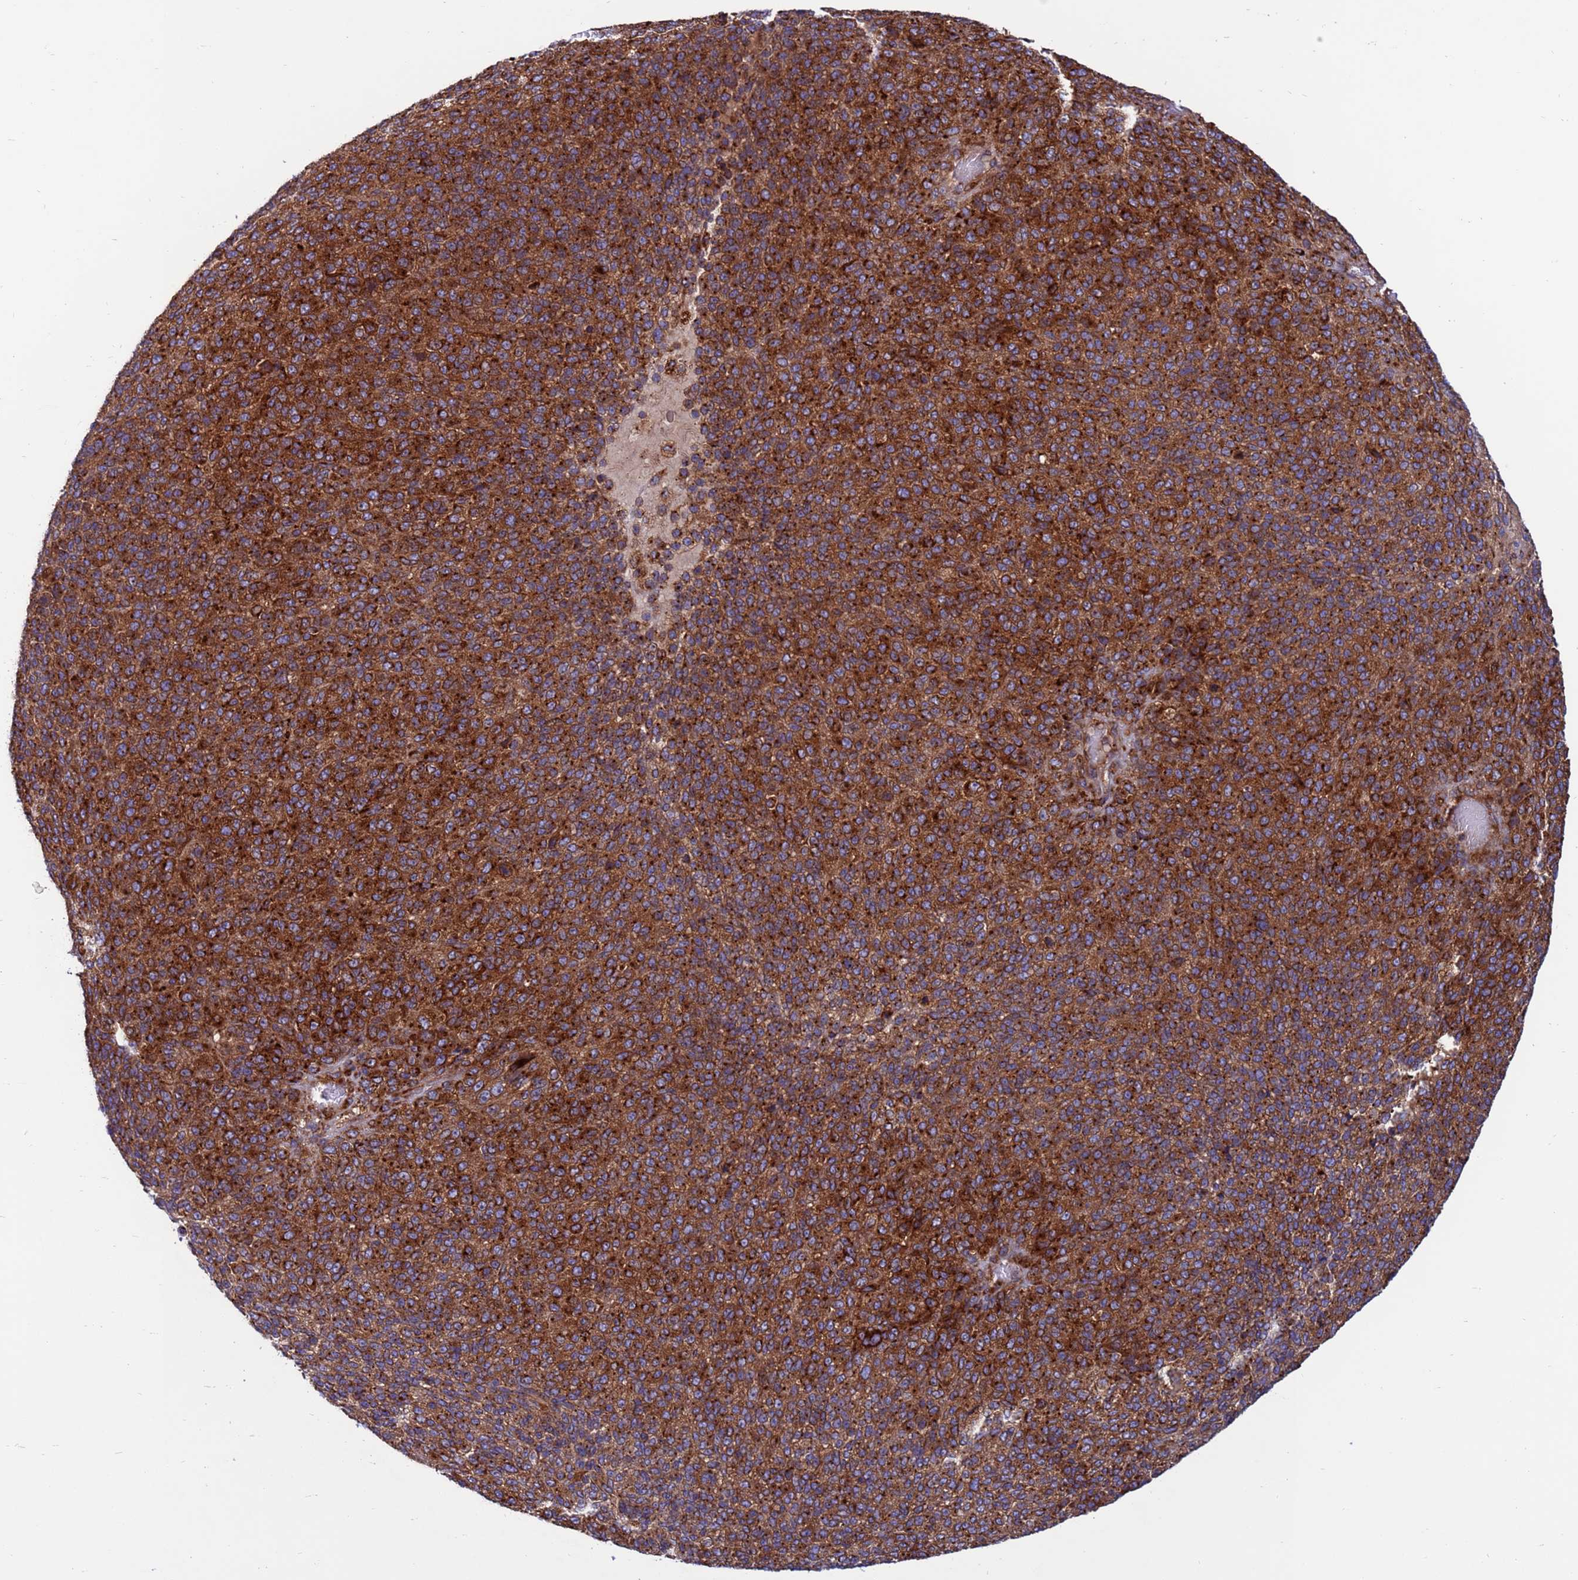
{"staining": {"intensity": "strong", "quantity": ">75%", "location": "cytoplasmic/membranous"}, "tissue": "melanoma", "cell_type": "Tumor cells", "image_type": "cancer", "snomed": [{"axis": "morphology", "description": "Malignant melanoma, Metastatic site"}, {"axis": "topography", "description": "Brain"}], "caption": "Immunohistochemistry (IHC) histopathology image of neoplastic tissue: malignant melanoma (metastatic site) stained using IHC exhibits high levels of strong protein expression localized specifically in the cytoplasmic/membranous of tumor cells, appearing as a cytoplasmic/membranous brown color.", "gene": "ZC3HAV1", "patient": {"sex": "female", "age": 56}}